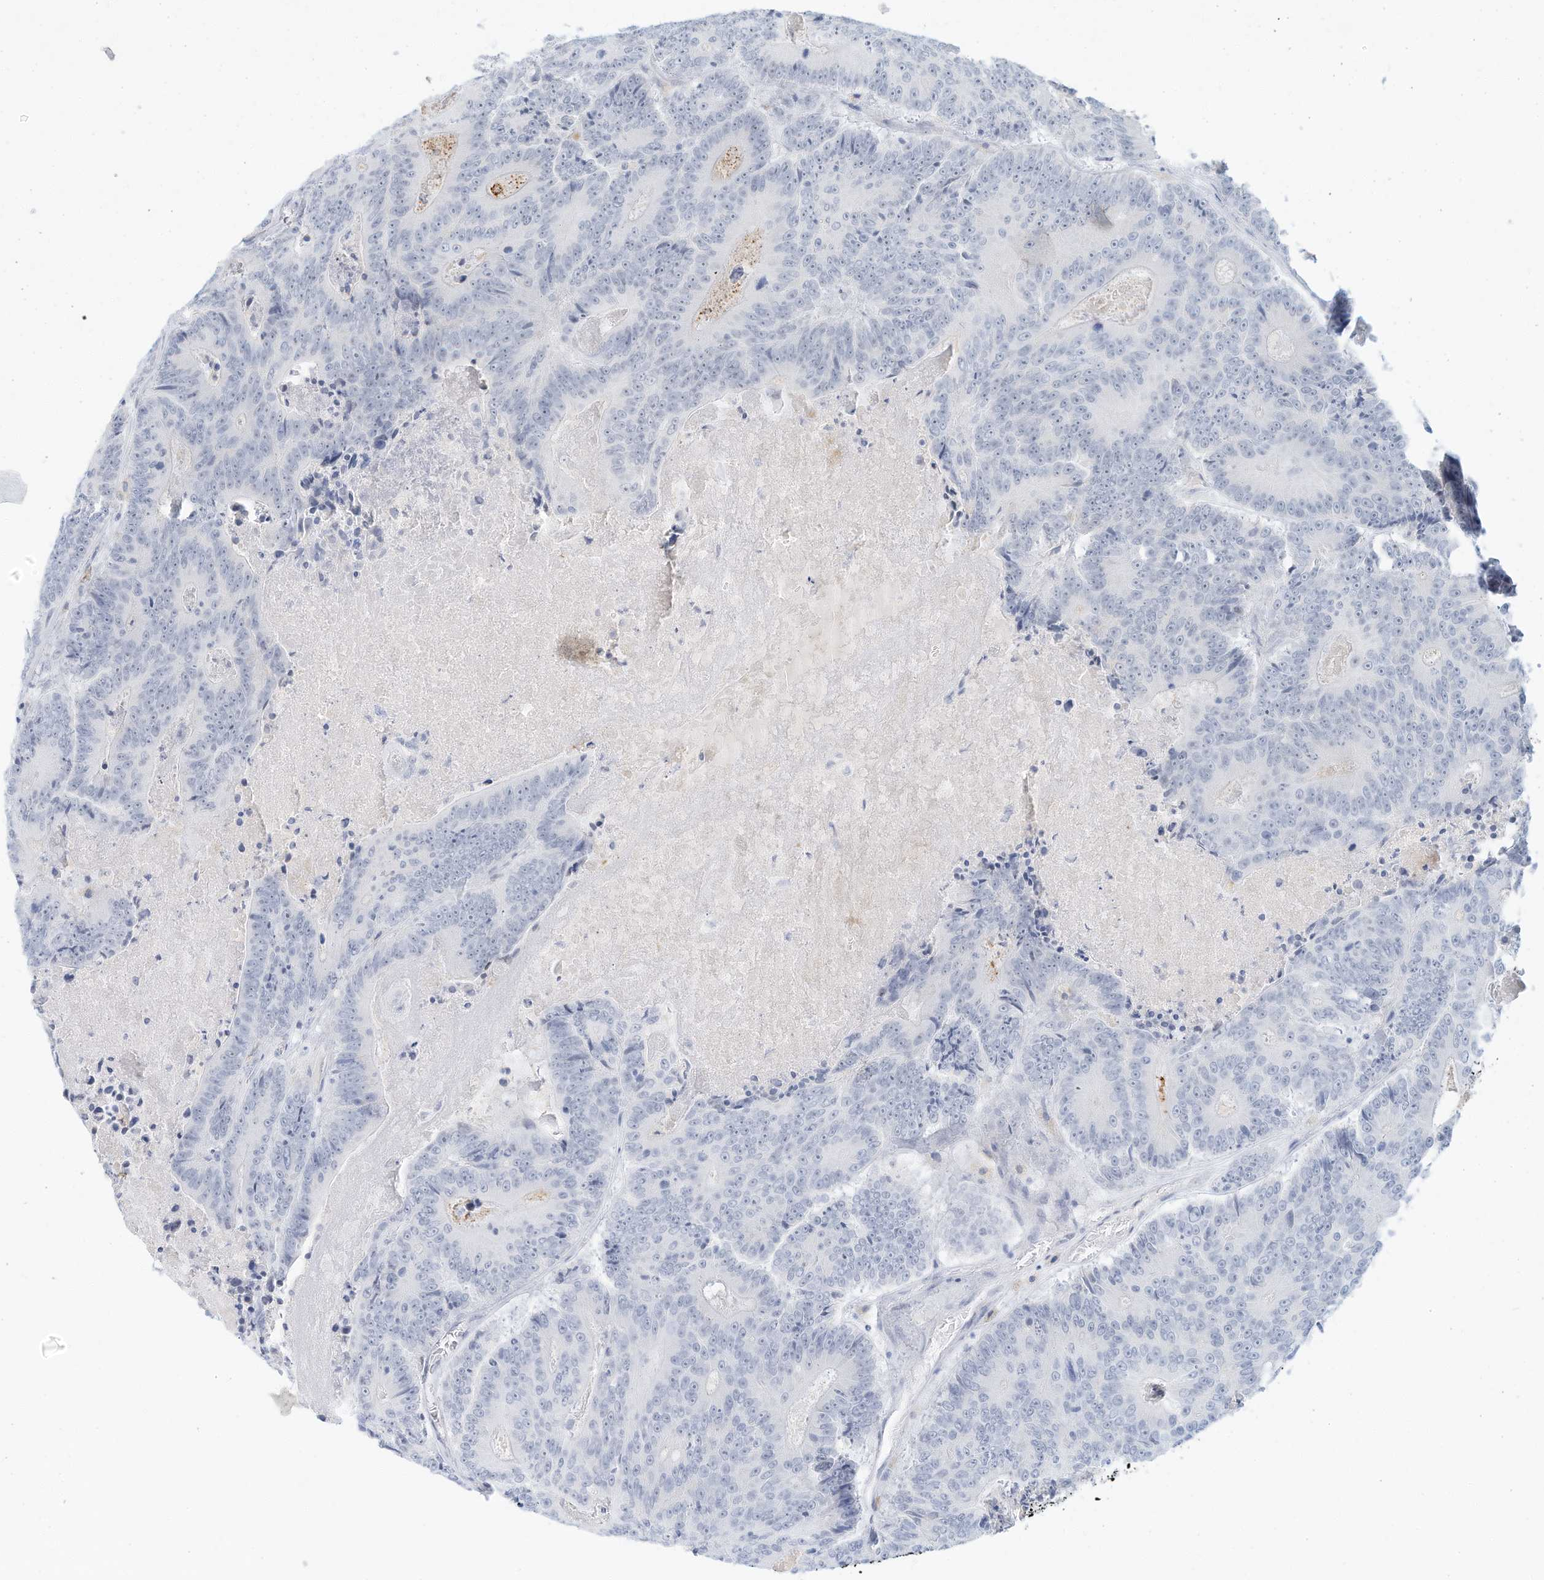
{"staining": {"intensity": "negative", "quantity": "none", "location": "none"}, "tissue": "colorectal cancer", "cell_type": "Tumor cells", "image_type": "cancer", "snomed": [{"axis": "morphology", "description": "Adenocarcinoma, NOS"}, {"axis": "topography", "description": "Colon"}], "caption": "A histopathology image of human colorectal cancer is negative for staining in tumor cells. The staining is performed using DAB brown chromogen with nuclei counter-stained in using hematoxylin.", "gene": "PAK6", "patient": {"sex": "male", "age": 83}}